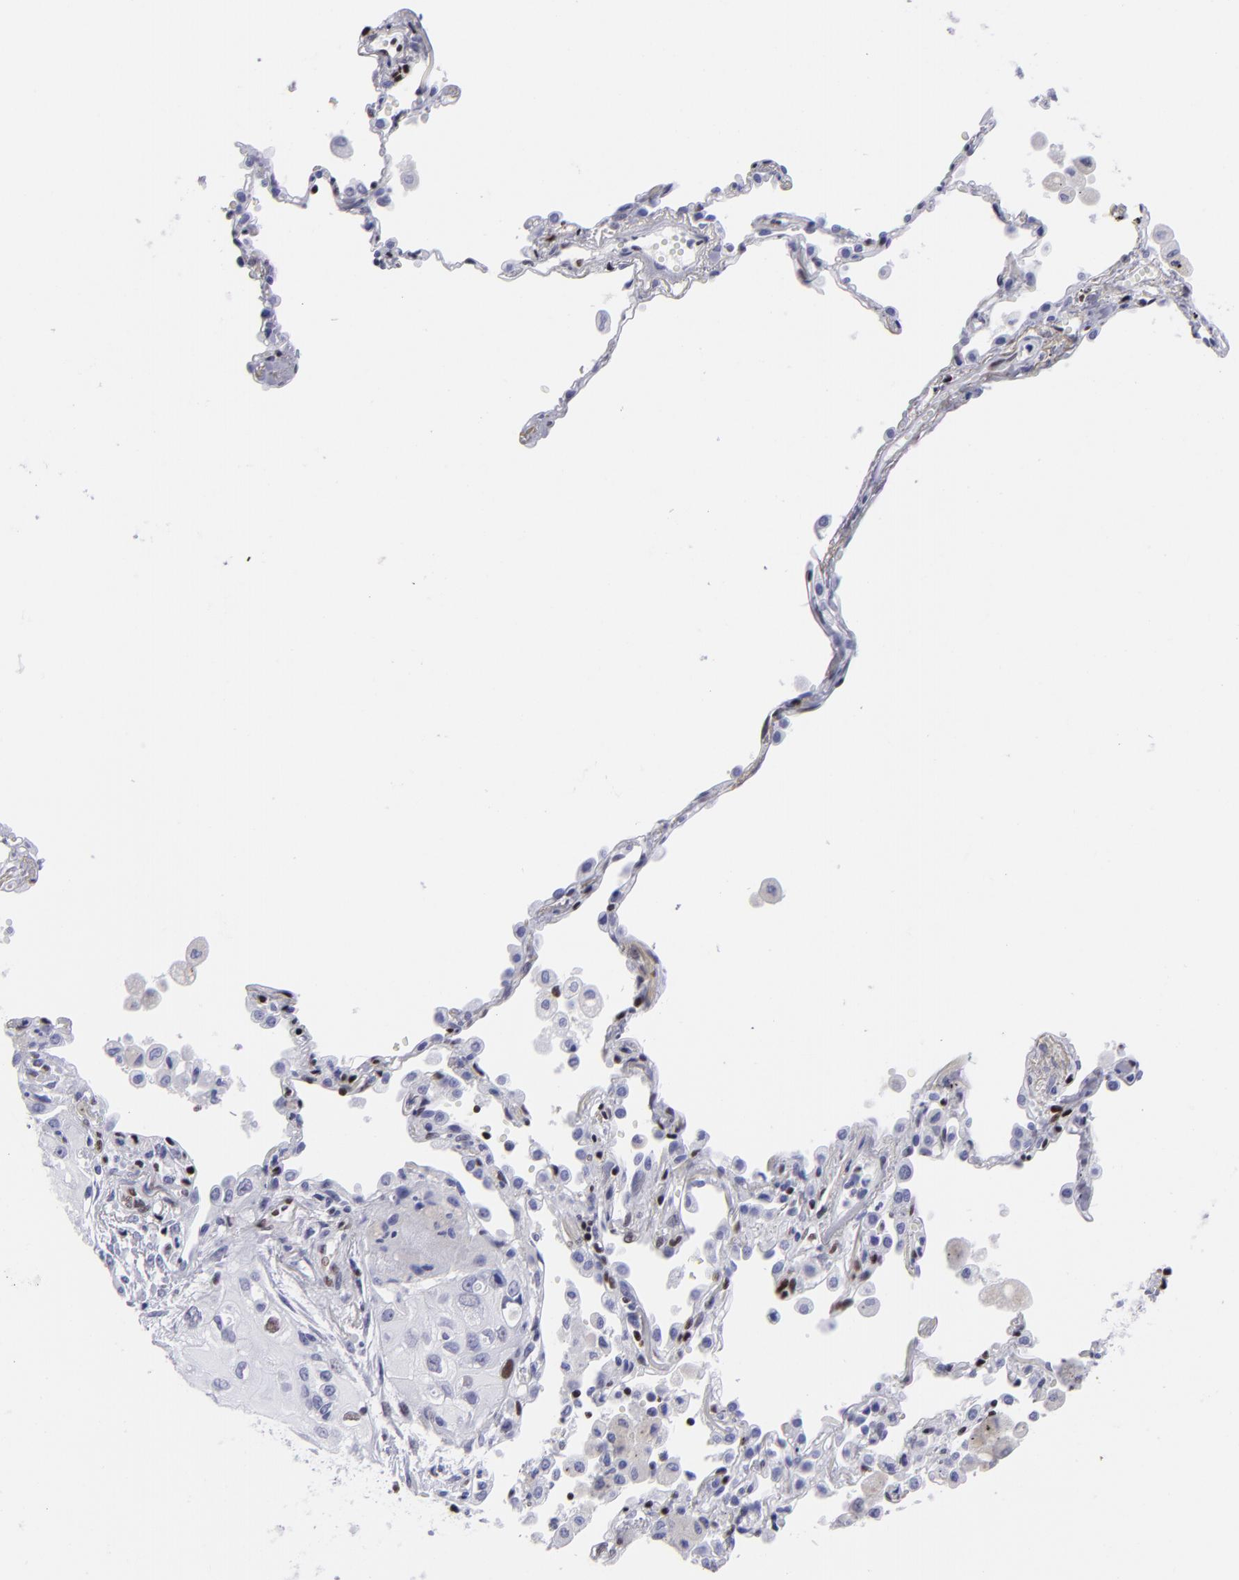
{"staining": {"intensity": "weak", "quantity": "<25%", "location": "nuclear"}, "tissue": "lung cancer", "cell_type": "Tumor cells", "image_type": "cancer", "snomed": [{"axis": "morphology", "description": "Squamous cell carcinoma, NOS"}, {"axis": "topography", "description": "Lung"}], "caption": "Photomicrograph shows no protein staining in tumor cells of squamous cell carcinoma (lung) tissue. The staining is performed using DAB (3,3'-diaminobenzidine) brown chromogen with nuclei counter-stained in using hematoxylin.", "gene": "ETS1", "patient": {"sex": "male", "age": 71}}